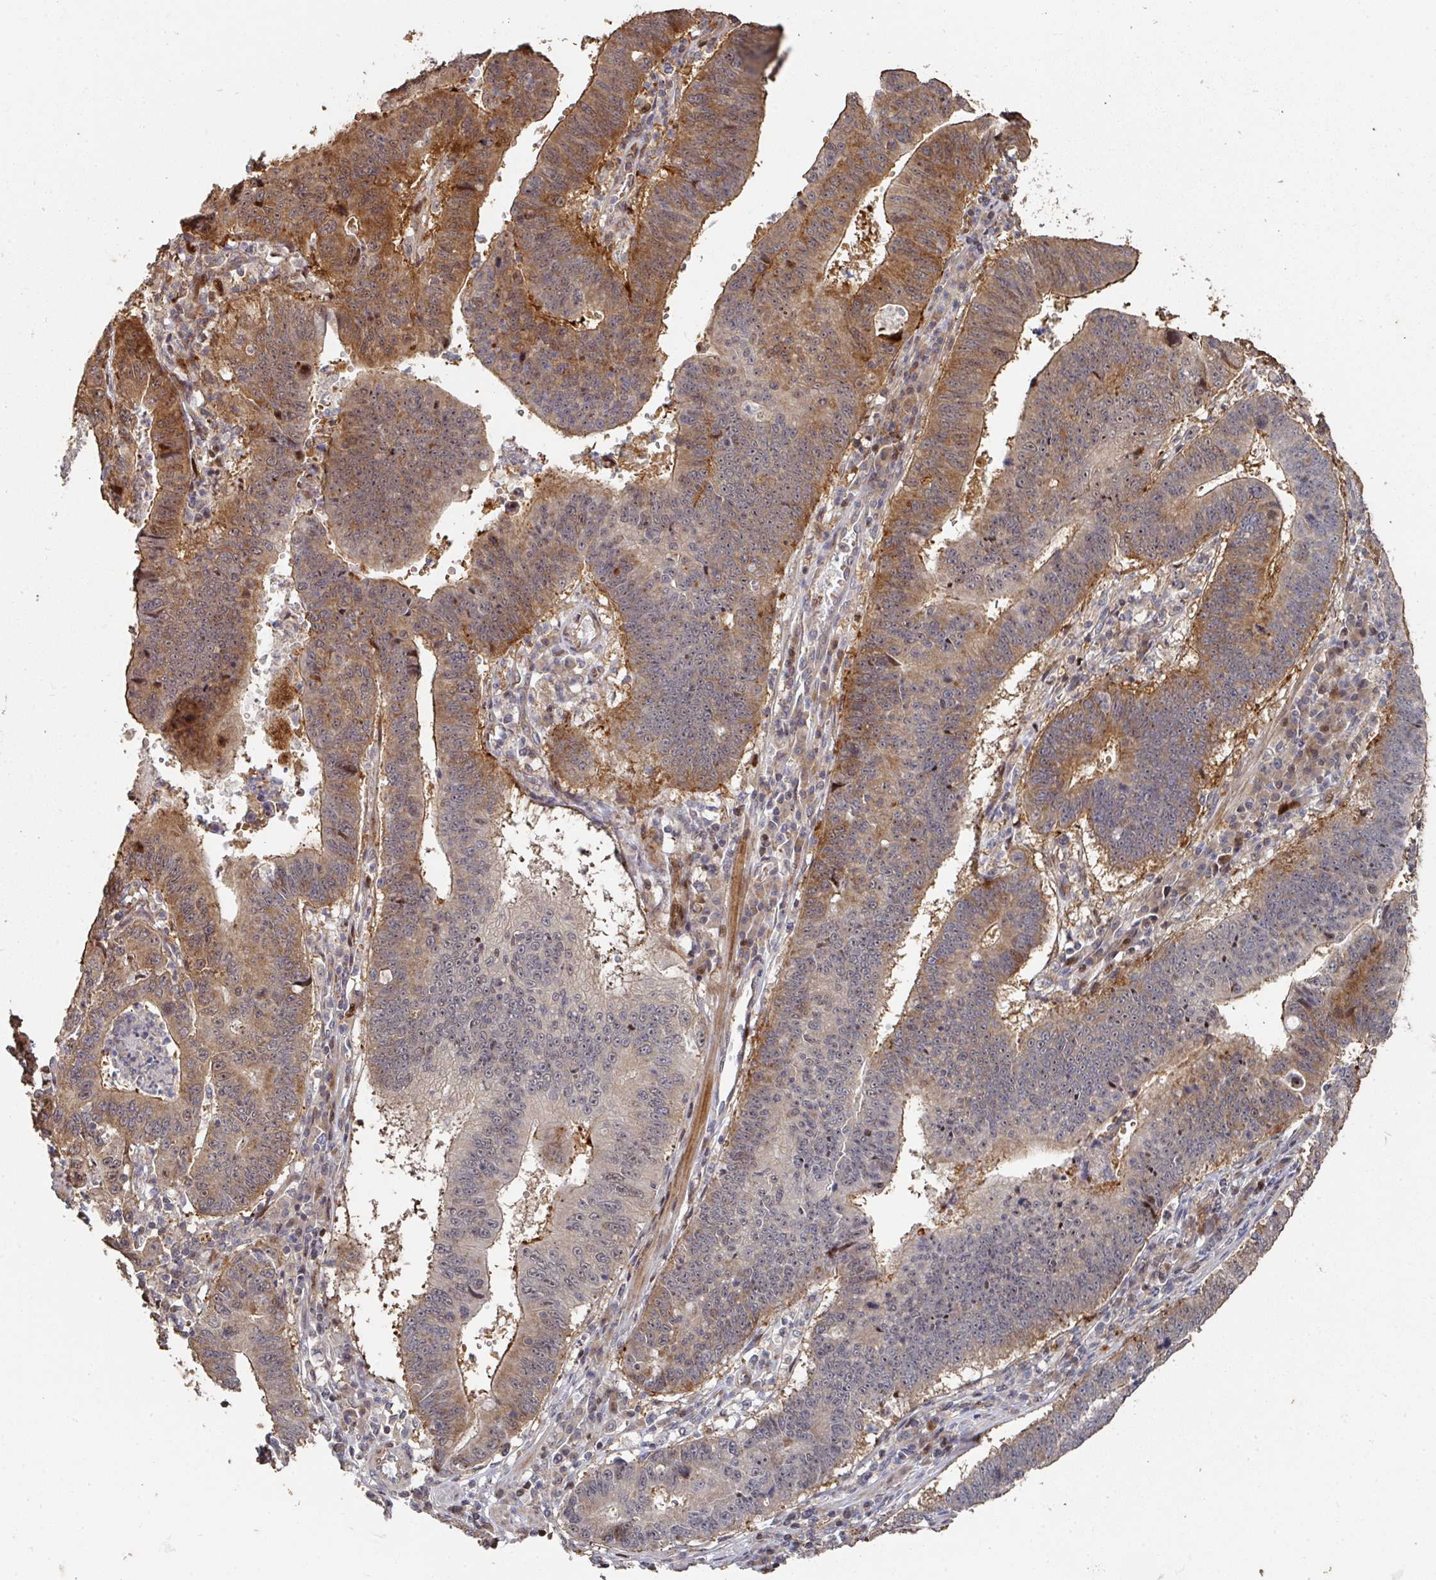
{"staining": {"intensity": "strong", "quantity": "25%-75%", "location": "cytoplasmic/membranous"}, "tissue": "stomach cancer", "cell_type": "Tumor cells", "image_type": "cancer", "snomed": [{"axis": "morphology", "description": "Adenocarcinoma, NOS"}, {"axis": "topography", "description": "Stomach"}], "caption": "A brown stain labels strong cytoplasmic/membranous expression of a protein in stomach adenocarcinoma tumor cells.", "gene": "CA7", "patient": {"sex": "male", "age": 59}}